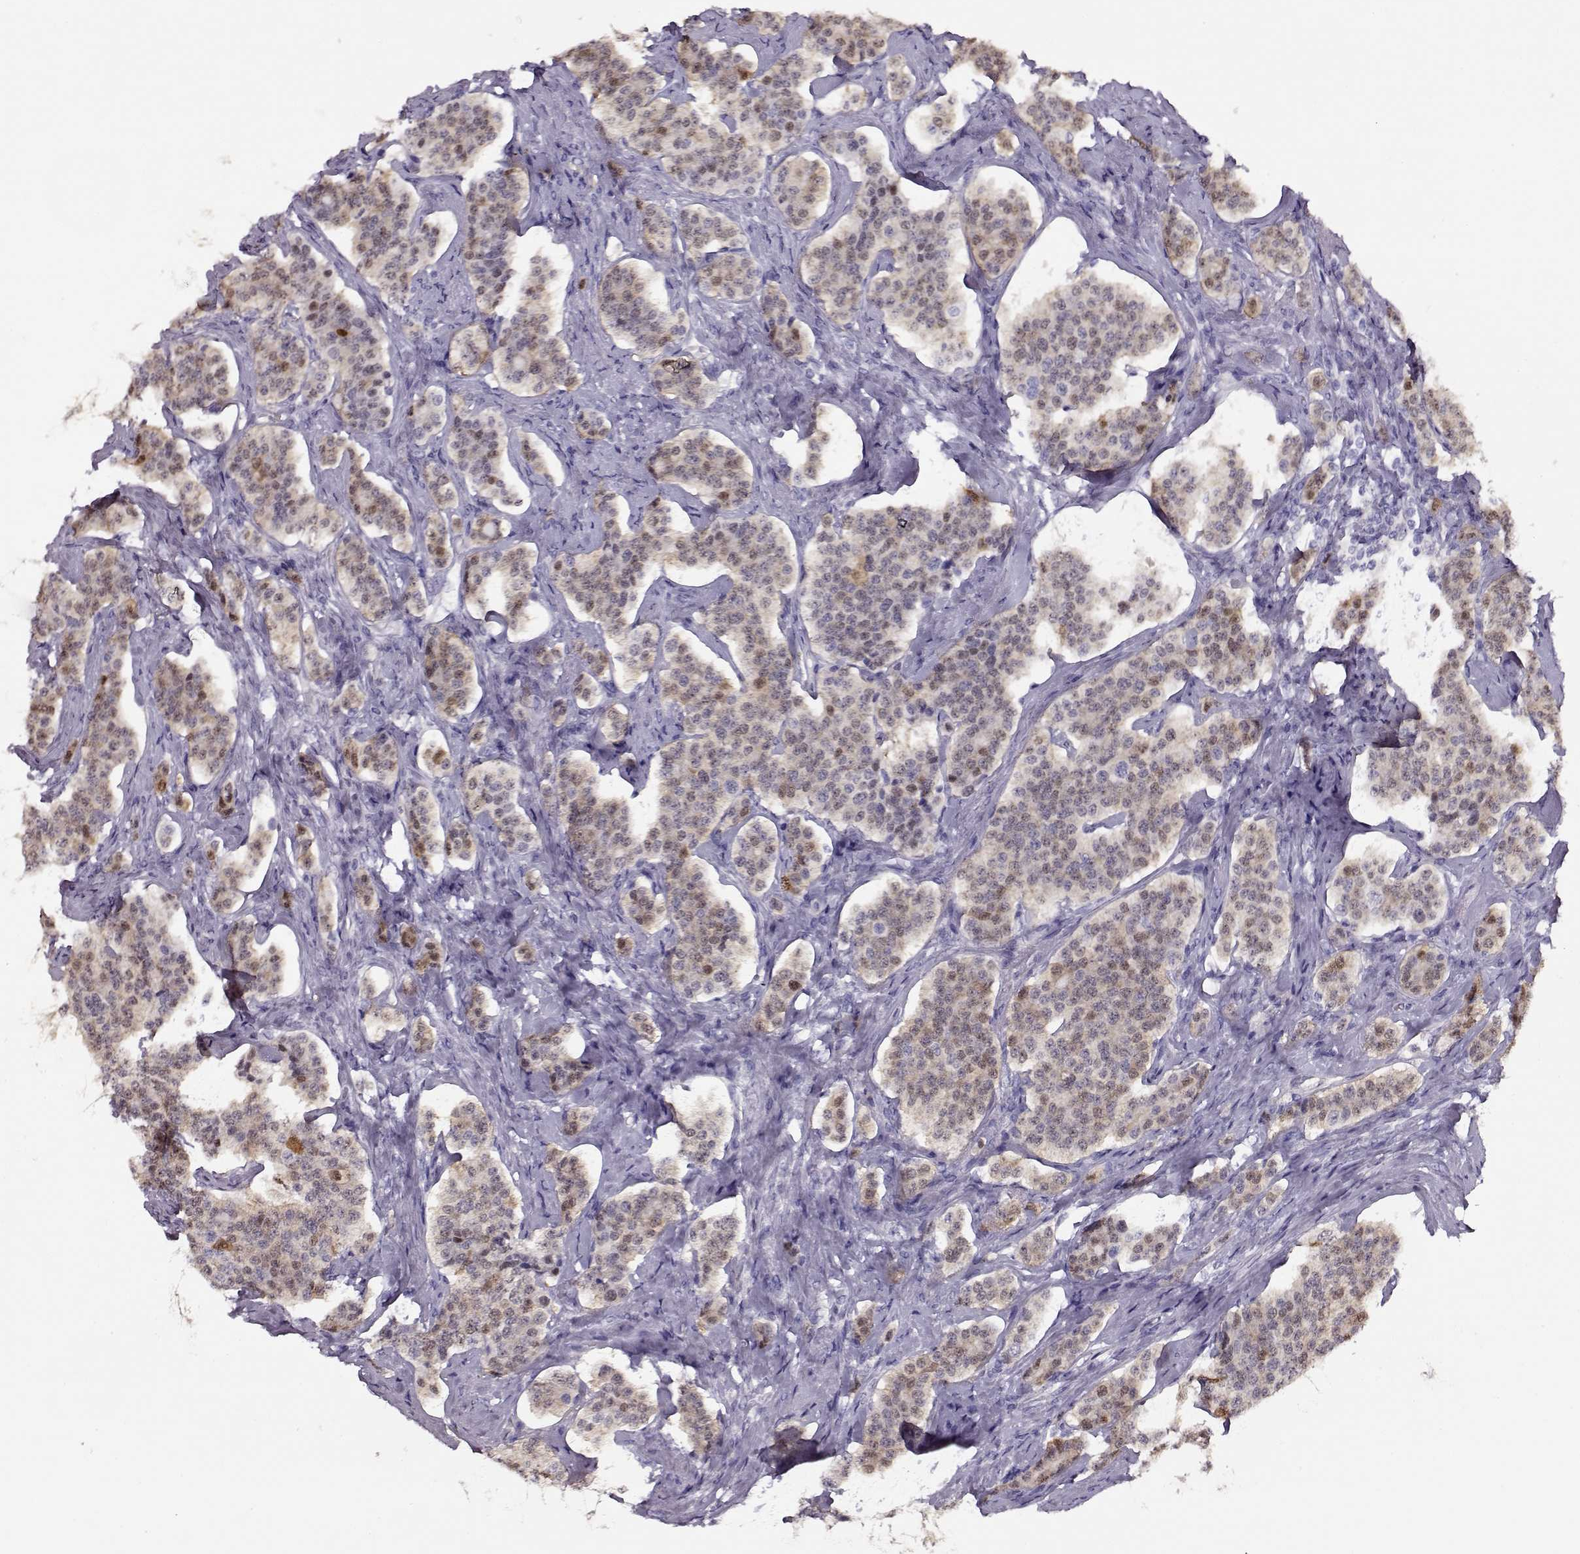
{"staining": {"intensity": "weak", "quantity": "<25%", "location": "cytoplasmic/membranous,nuclear"}, "tissue": "carcinoid", "cell_type": "Tumor cells", "image_type": "cancer", "snomed": [{"axis": "morphology", "description": "Carcinoid, malignant, NOS"}, {"axis": "topography", "description": "Small intestine"}], "caption": "Tumor cells are negative for brown protein staining in carcinoid. (Brightfield microscopy of DAB immunohistochemistry (IHC) at high magnification).", "gene": "CCR8", "patient": {"sex": "female", "age": 58}}